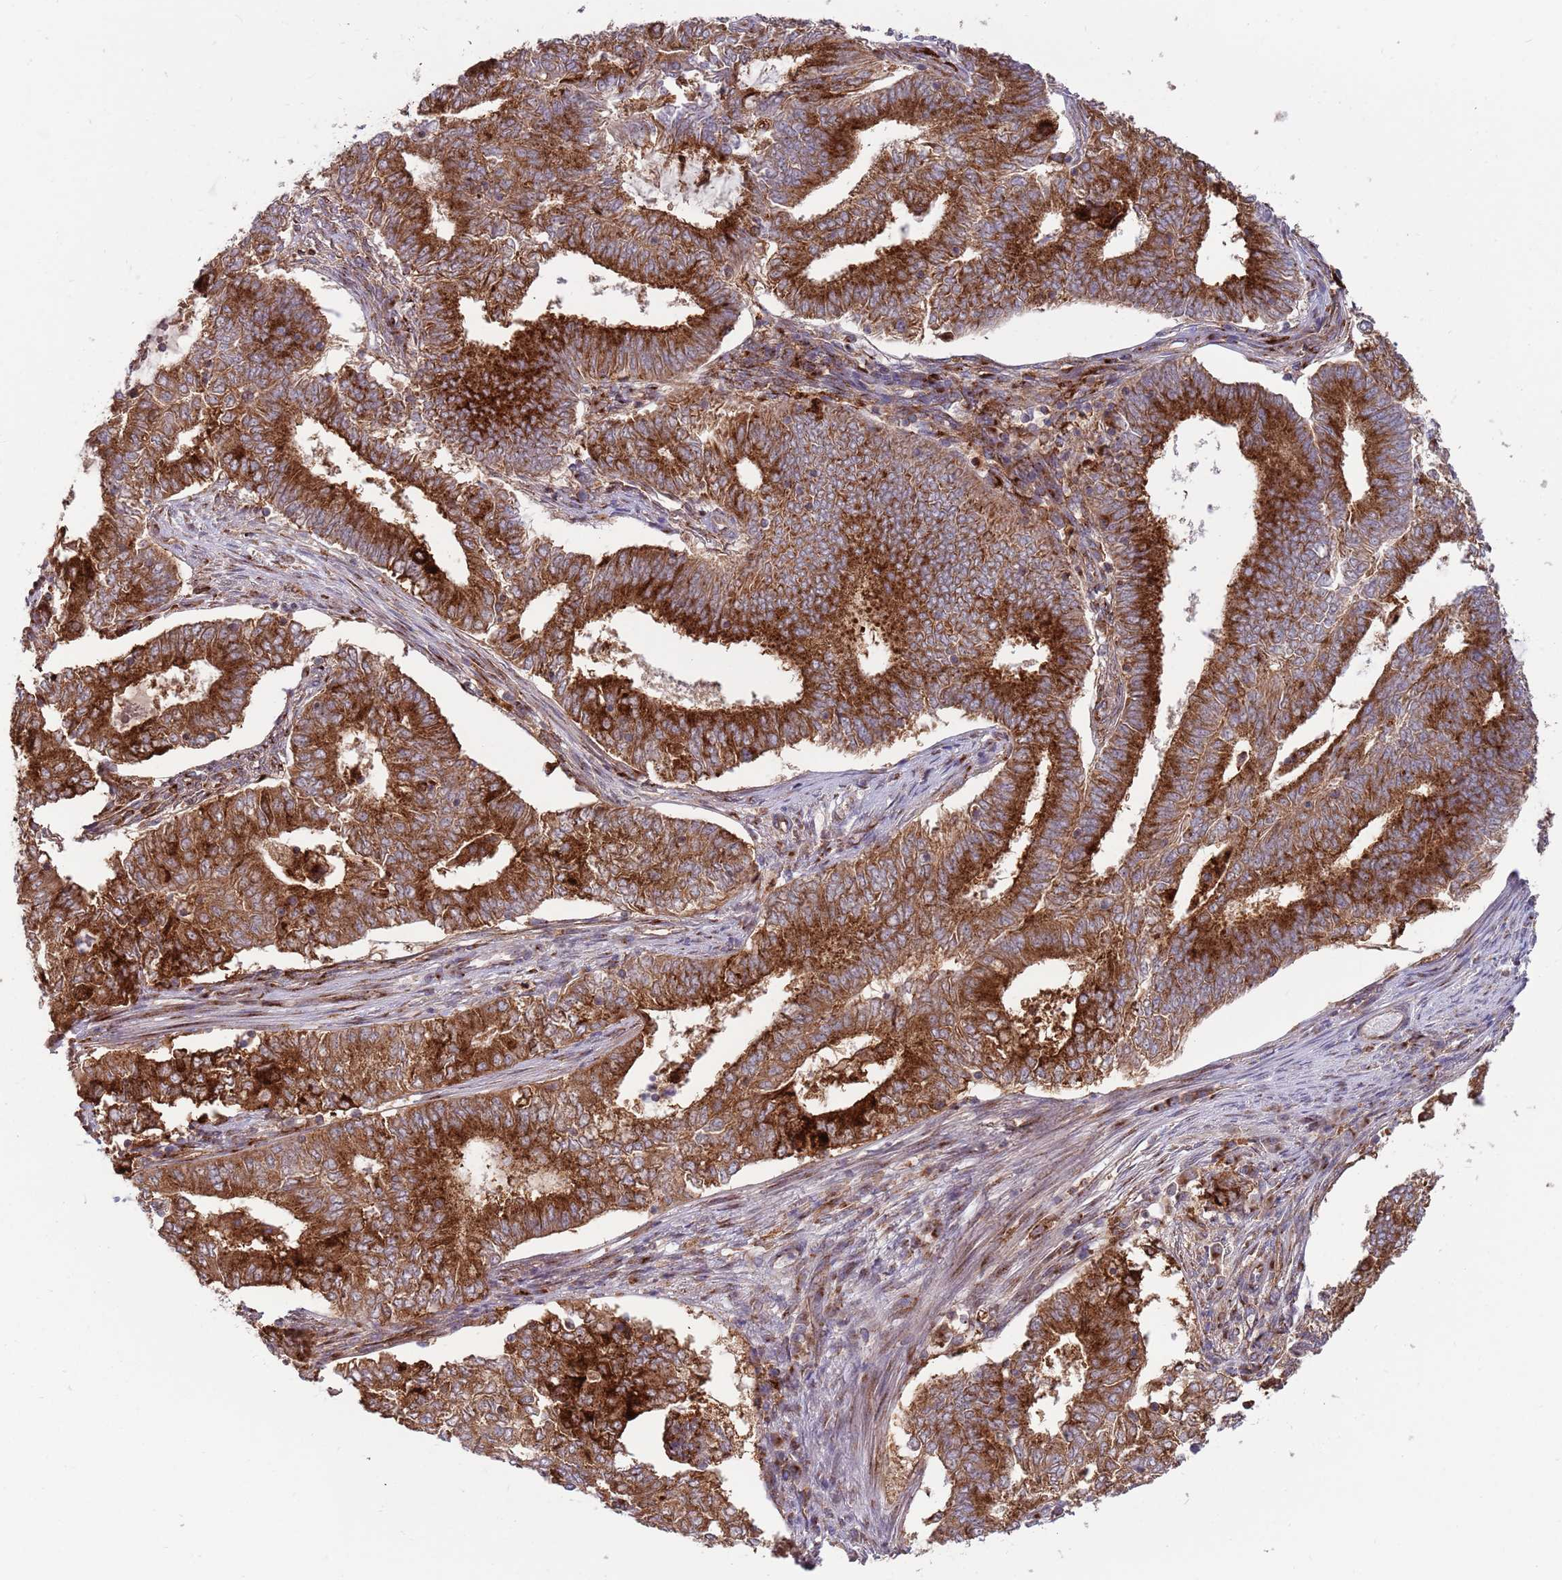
{"staining": {"intensity": "strong", "quantity": ">75%", "location": "cytoplasmic/membranous"}, "tissue": "endometrial cancer", "cell_type": "Tumor cells", "image_type": "cancer", "snomed": [{"axis": "morphology", "description": "Adenocarcinoma, NOS"}, {"axis": "topography", "description": "Endometrium"}], "caption": "A photomicrograph showing strong cytoplasmic/membranous expression in approximately >75% of tumor cells in endometrial cancer (adenocarcinoma), as visualized by brown immunohistochemical staining.", "gene": "BTBD7", "patient": {"sex": "female", "age": 62}}